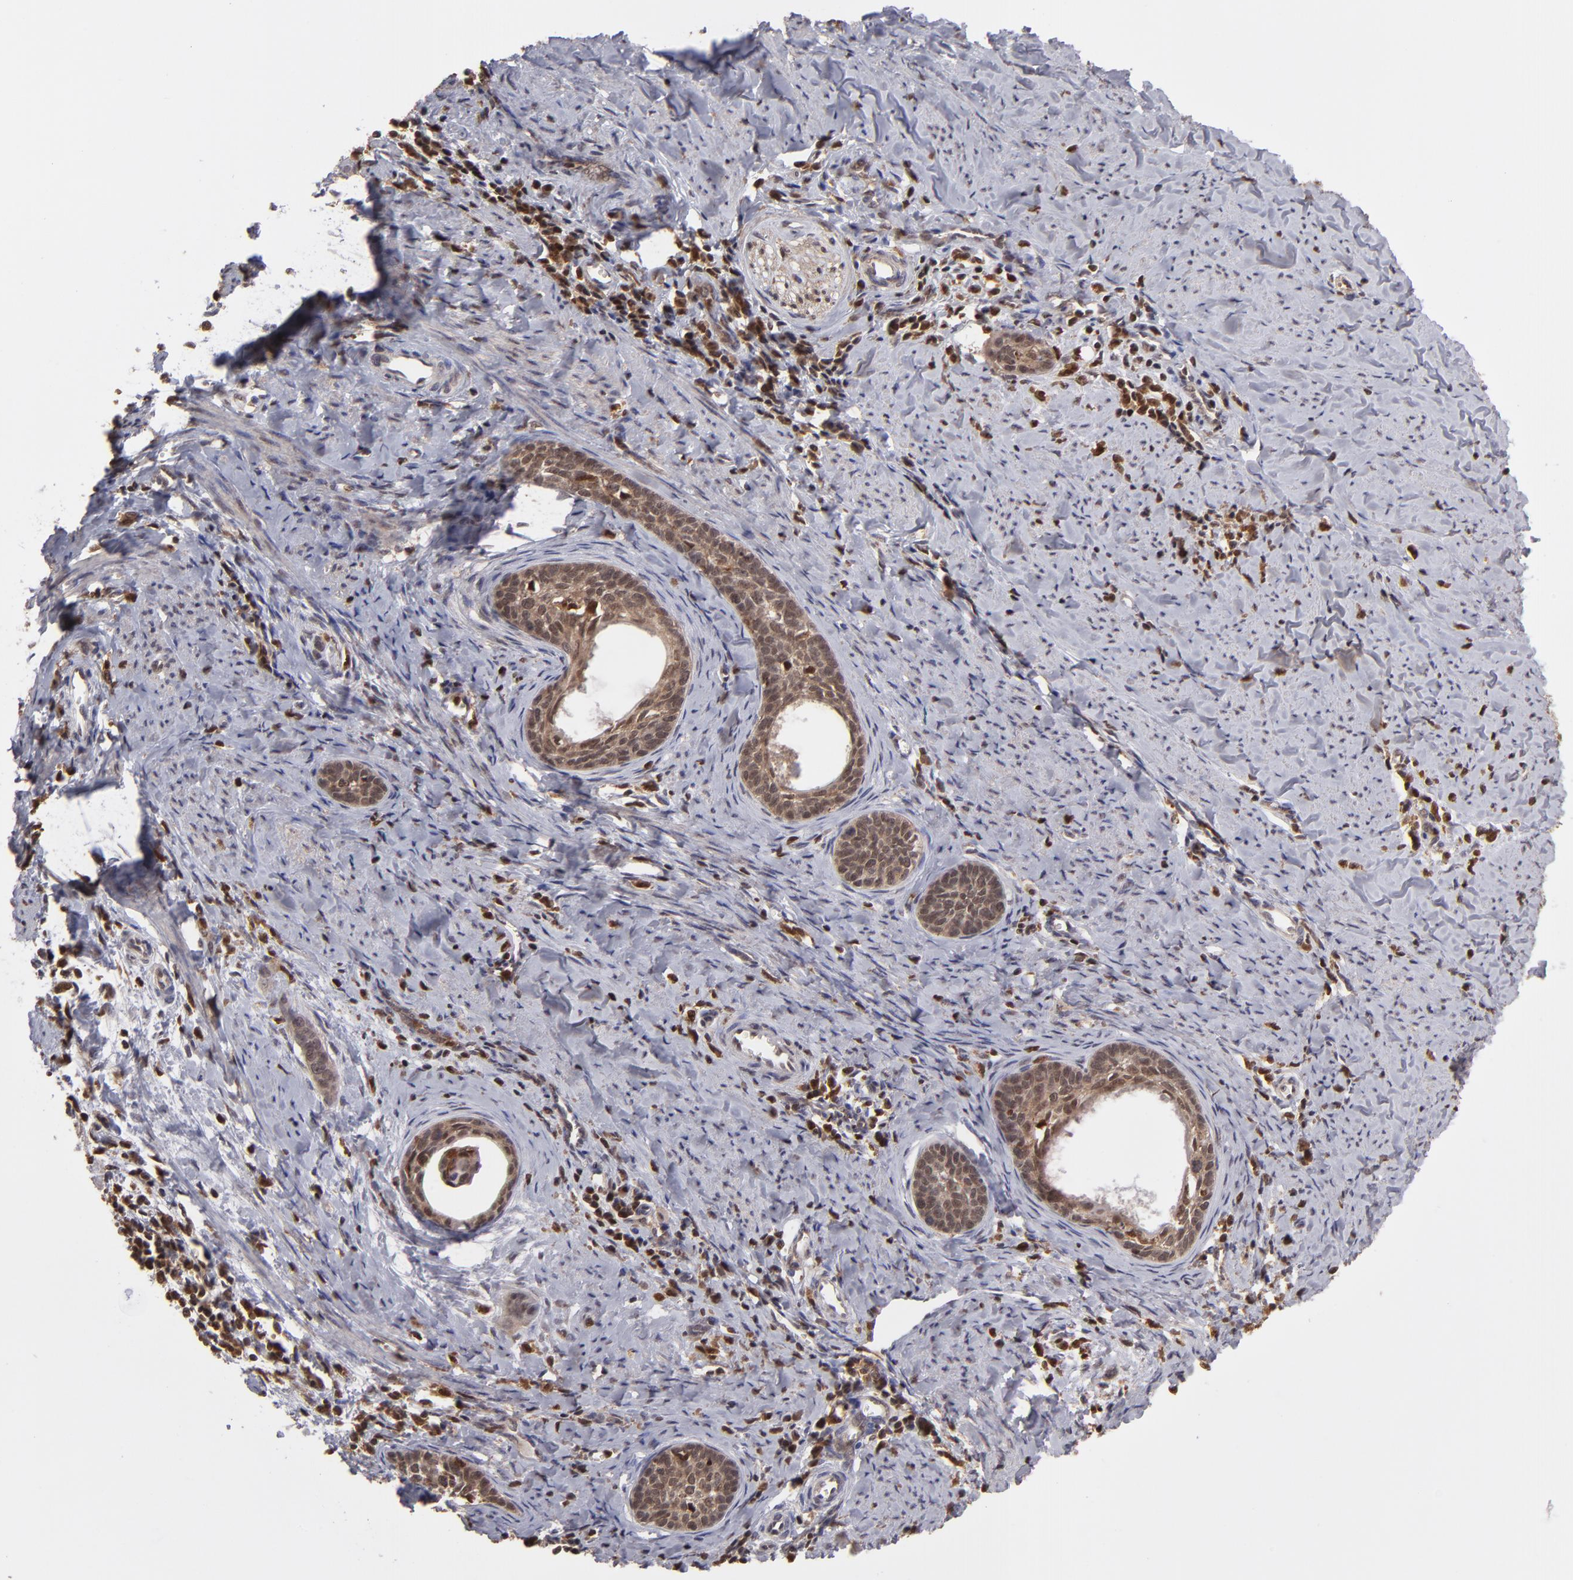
{"staining": {"intensity": "weak", "quantity": ">75%", "location": "cytoplasmic/membranous,nuclear"}, "tissue": "cervical cancer", "cell_type": "Tumor cells", "image_type": "cancer", "snomed": [{"axis": "morphology", "description": "Squamous cell carcinoma, NOS"}, {"axis": "topography", "description": "Cervix"}], "caption": "DAB immunohistochemical staining of human squamous cell carcinoma (cervical) demonstrates weak cytoplasmic/membranous and nuclear protein staining in about >75% of tumor cells.", "gene": "GRB2", "patient": {"sex": "female", "age": 33}}